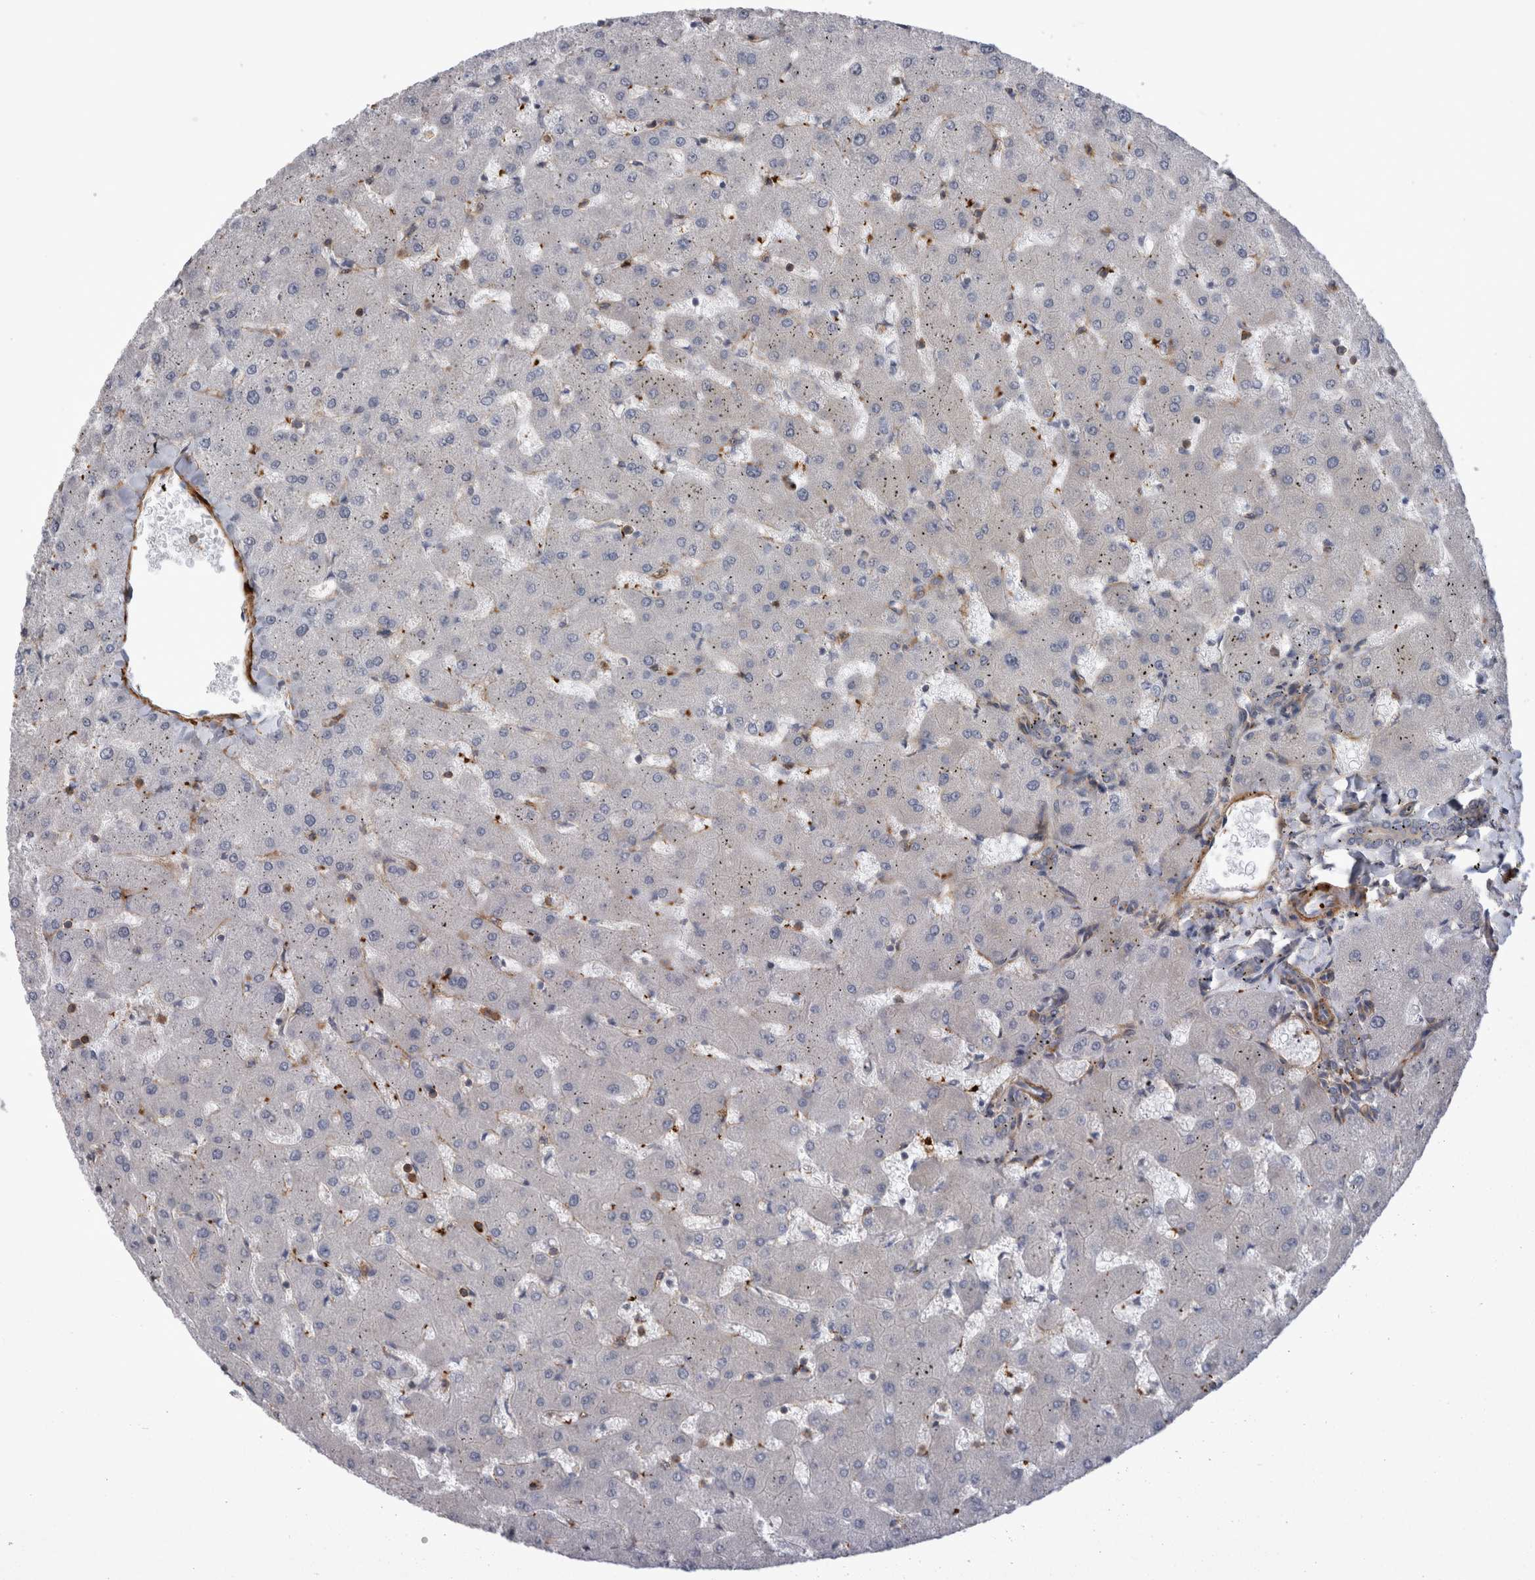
{"staining": {"intensity": "negative", "quantity": "none", "location": "none"}, "tissue": "liver", "cell_type": "Cholangiocytes", "image_type": "normal", "snomed": [{"axis": "morphology", "description": "Normal tissue, NOS"}, {"axis": "topography", "description": "Liver"}], "caption": "Normal liver was stained to show a protein in brown. There is no significant staining in cholangiocytes.", "gene": "EPRS1", "patient": {"sex": "female", "age": 63}}